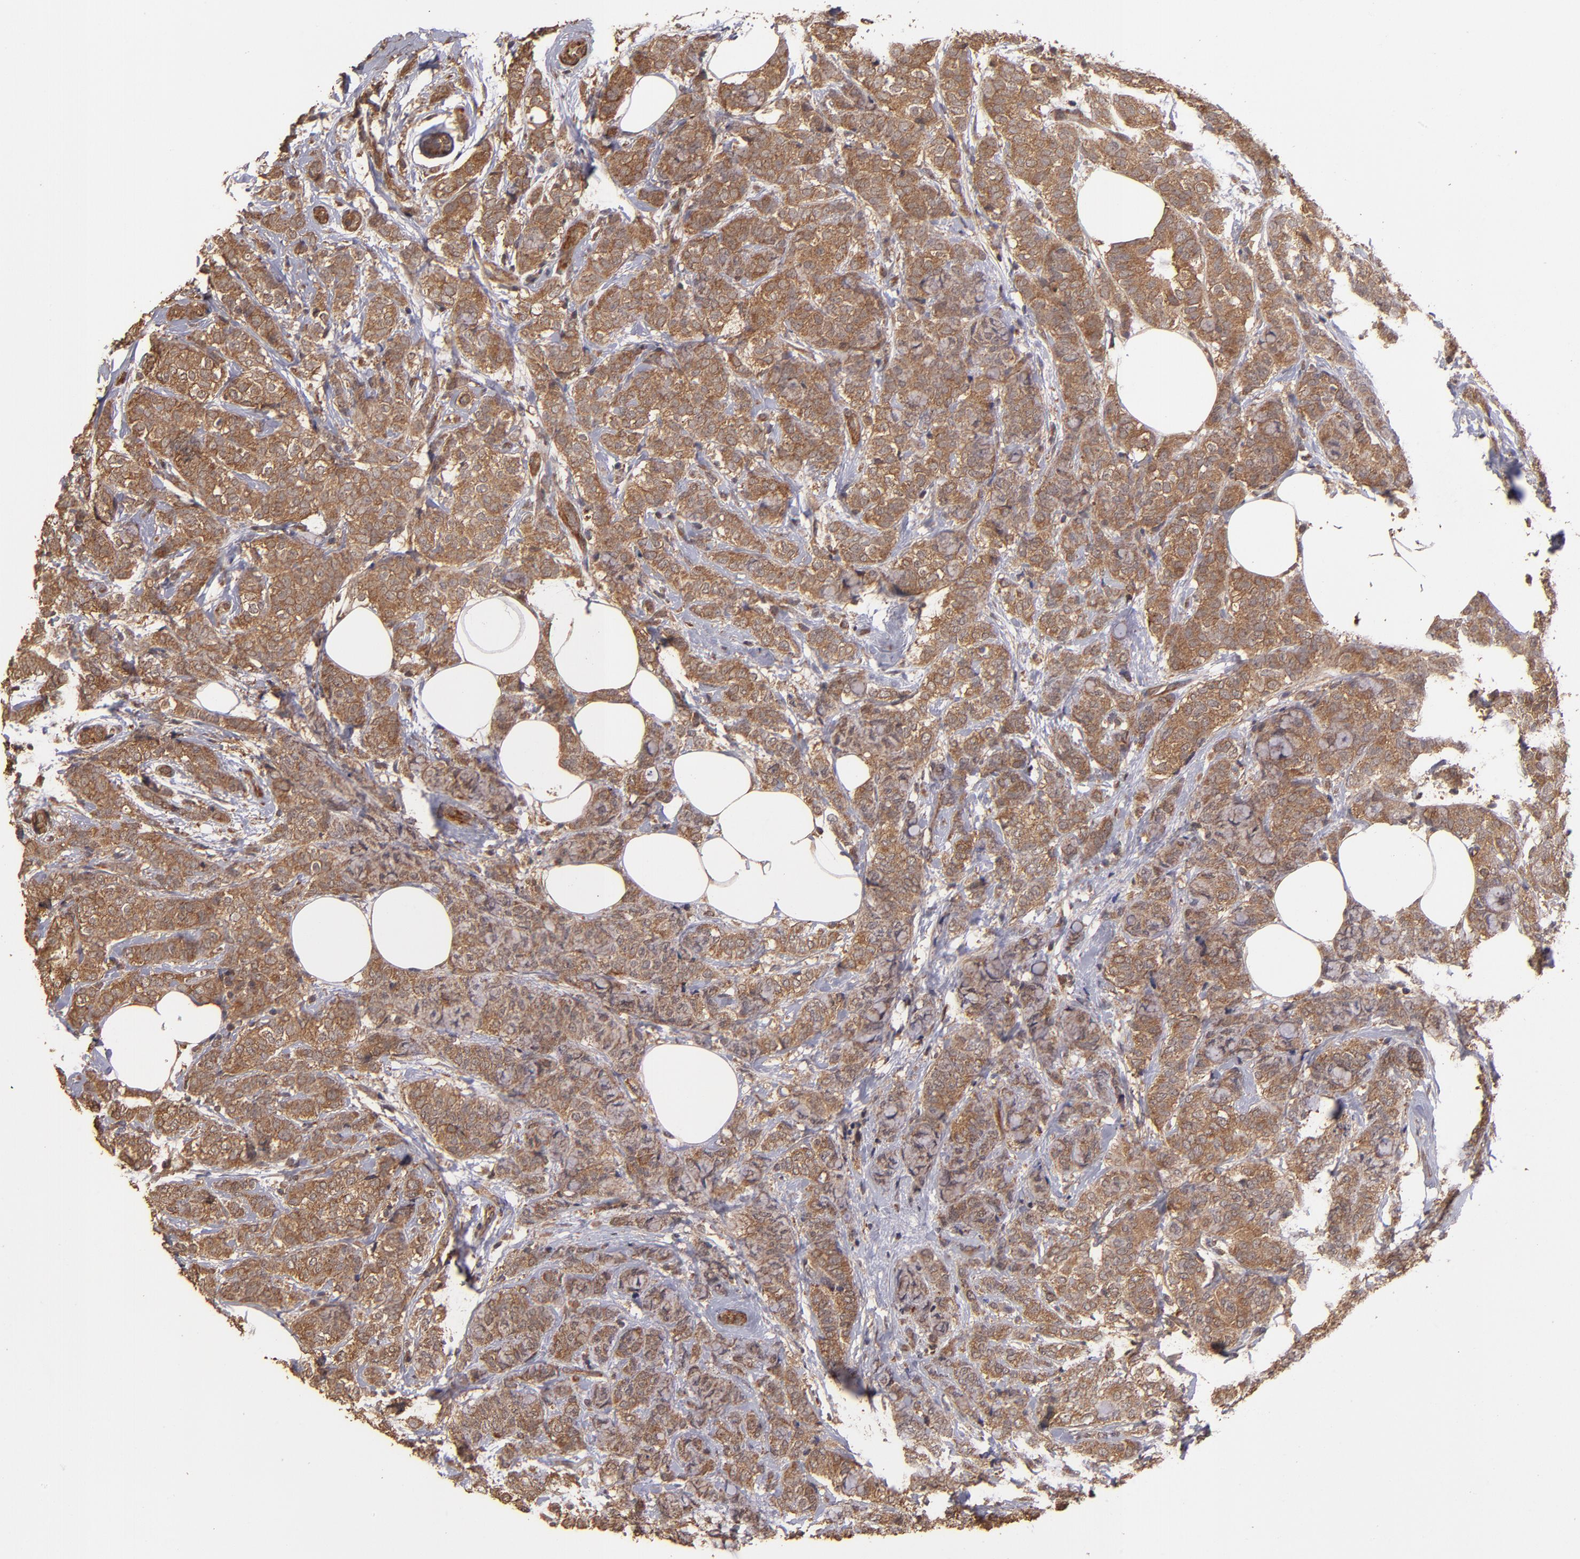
{"staining": {"intensity": "strong", "quantity": ">75%", "location": "cytoplasmic/membranous"}, "tissue": "breast cancer", "cell_type": "Tumor cells", "image_type": "cancer", "snomed": [{"axis": "morphology", "description": "Lobular carcinoma"}, {"axis": "topography", "description": "Breast"}], "caption": "The micrograph reveals a brown stain indicating the presence of a protein in the cytoplasmic/membranous of tumor cells in lobular carcinoma (breast).", "gene": "TXNDC16", "patient": {"sex": "female", "age": 60}}